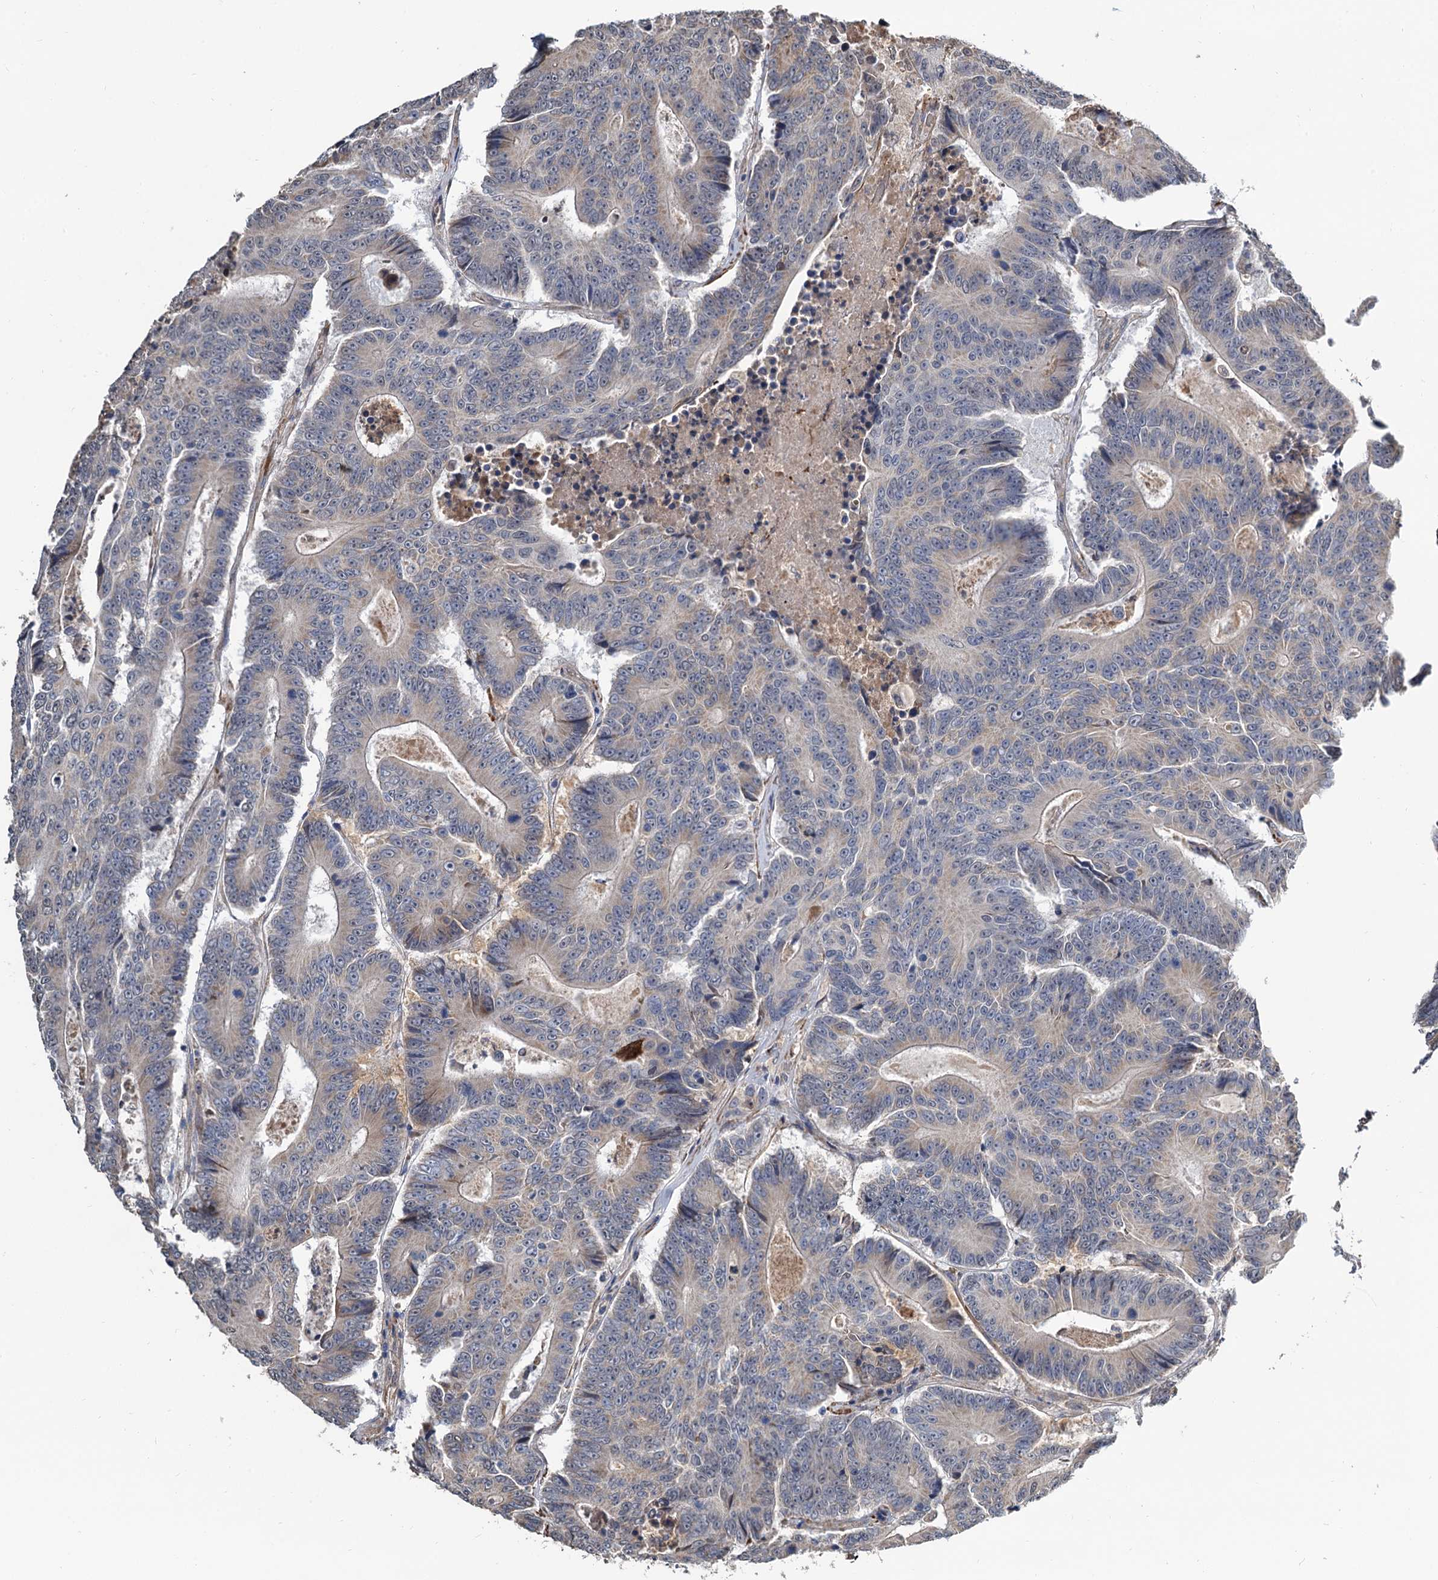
{"staining": {"intensity": "negative", "quantity": "none", "location": "none"}, "tissue": "colorectal cancer", "cell_type": "Tumor cells", "image_type": "cancer", "snomed": [{"axis": "morphology", "description": "Adenocarcinoma, NOS"}, {"axis": "topography", "description": "Colon"}], "caption": "Tumor cells are negative for protein expression in human colorectal adenocarcinoma.", "gene": "ALKBH7", "patient": {"sex": "male", "age": 83}}